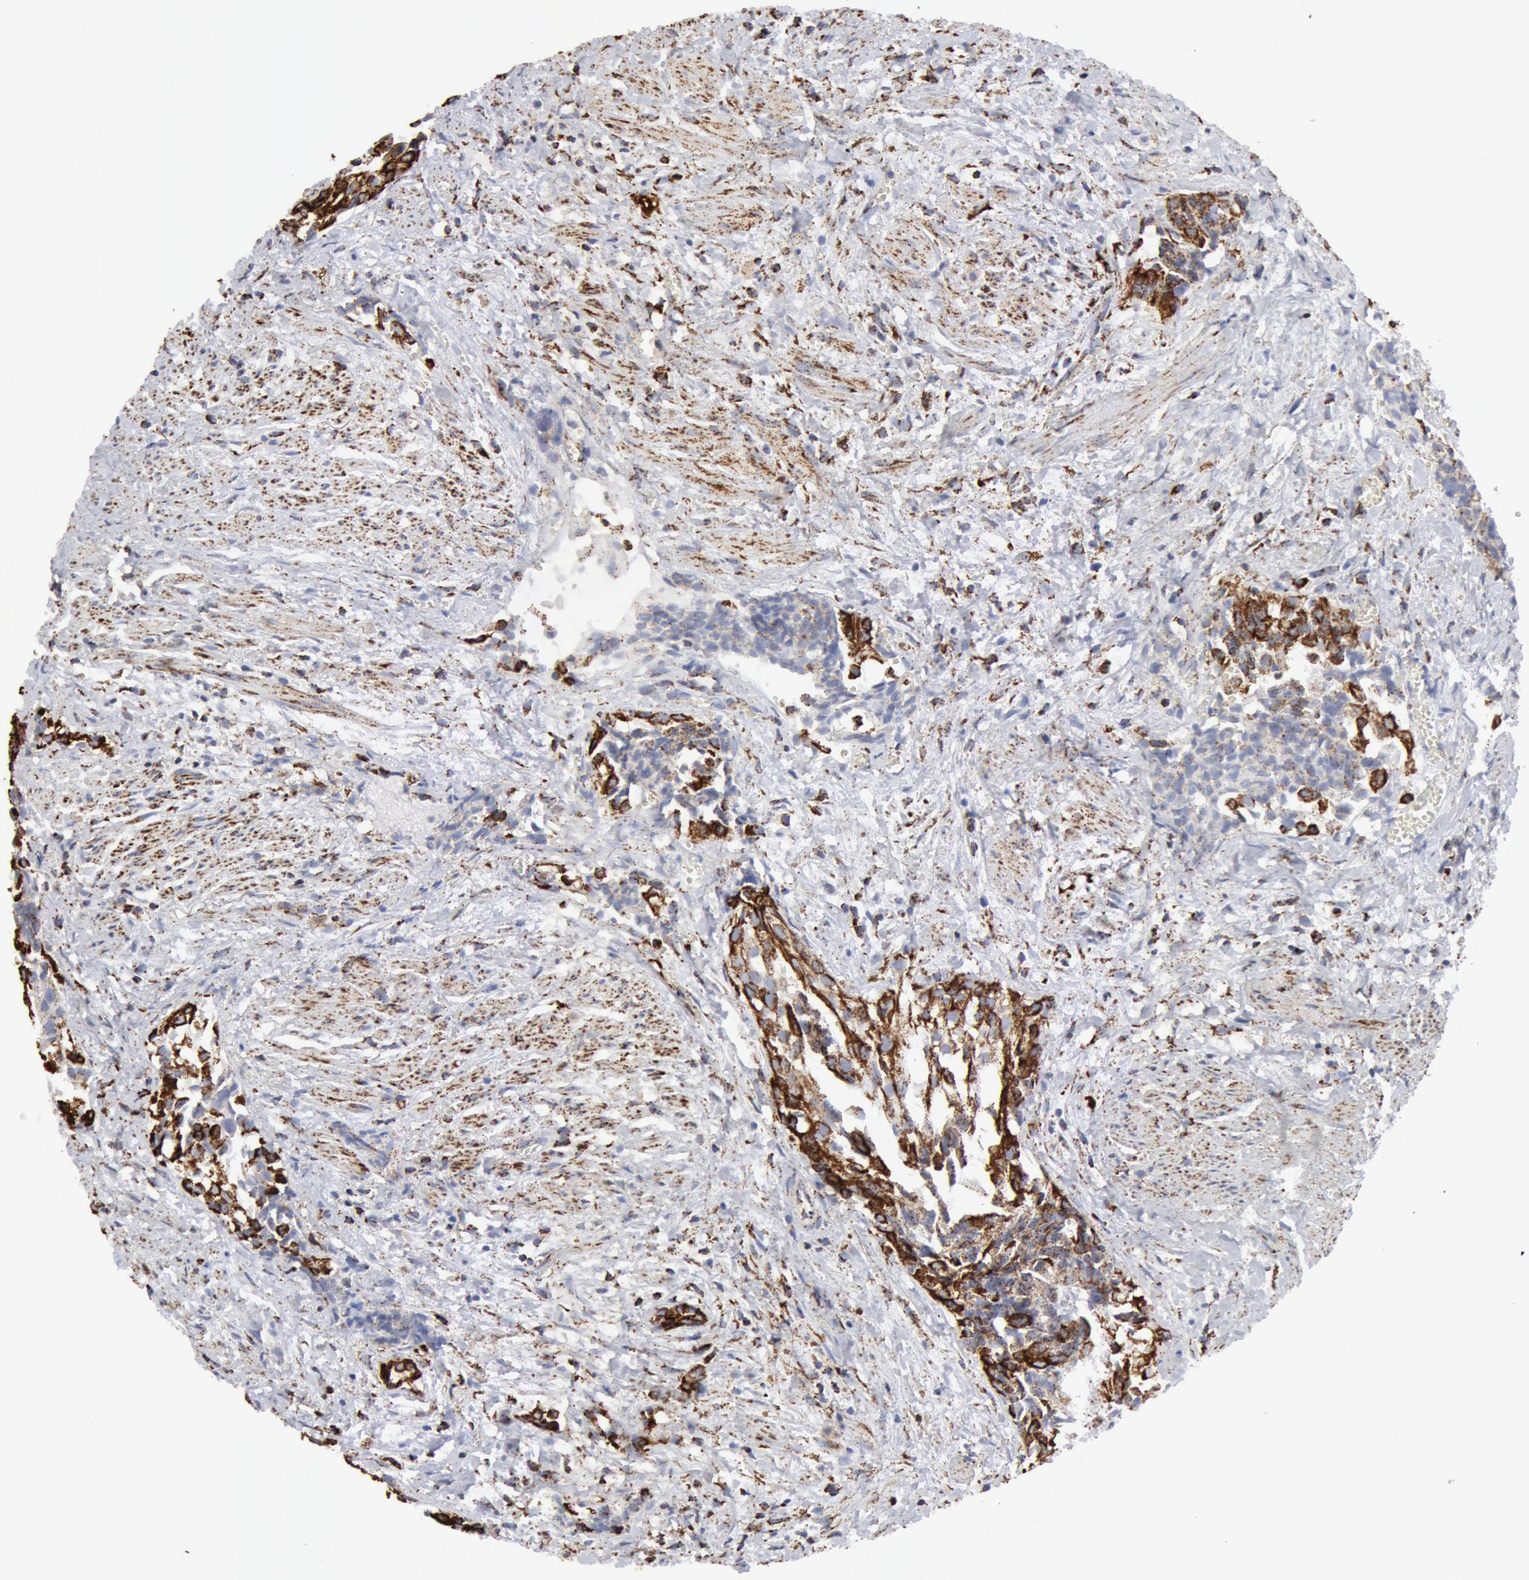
{"staining": {"intensity": "moderate", "quantity": "25%-75%", "location": "cytoplasmic/membranous"}, "tissue": "urothelial cancer", "cell_type": "Tumor cells", "image_type": "cancer", "snomed": [{"axis": "morphology", "description": "Urothelial carcinoma, High grade"}, {"axis": "topography", "description": "Urinary bladder"}], "caption": "Brown immunohistochemical staining in urothelial carcinoma (high-grade) shows moderate cytoplasmic/membranous staining in about 25%-75% of tumor cells.", "gene": "ATP5F1B", "patient": {"sex": "female", "age": 78}}